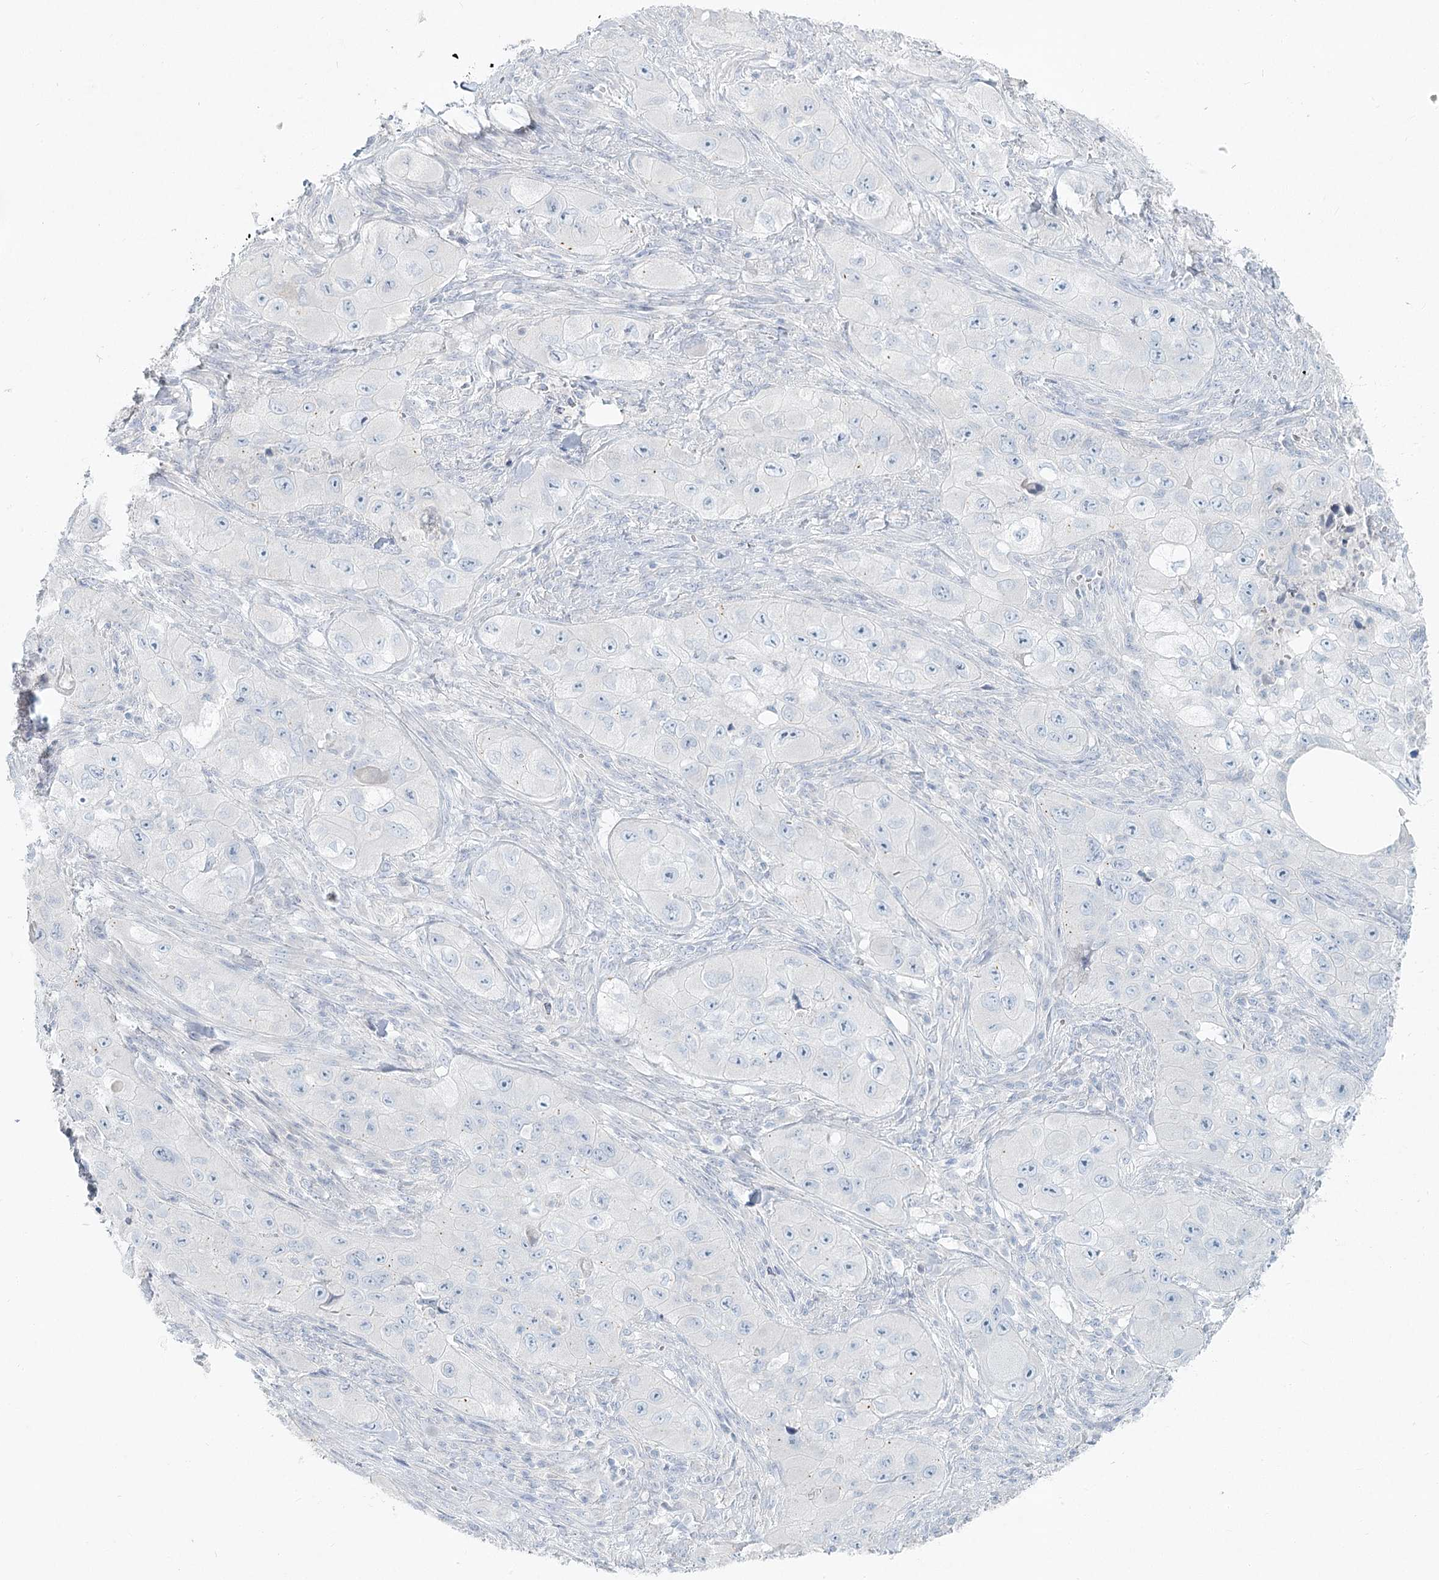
{"staining": {"intensity": "negative", "quantity": "none", "location": "none"}, "tissue": "skin cancer", "cell_type": "Tumor cells", "image_type": "cancer", "snomed": [{"axis": "morphology", "description": "Squamous cell carcinoma, NOS"}, {"axis": "topography", "description": "Skin"}, {"axis": "topography", "description": "Subcutis"}], "caption": "An image of human squamous cell carcinoma (skin) is negative for staining in tumor cells. (DAB (3,3'-diaminobenzidine) immunohistochemistry (IHC) visualized using brightfield microscopy, high magnification).", "gene": "LRP2BP", "patient": {"sex": "male", "age": 73}}